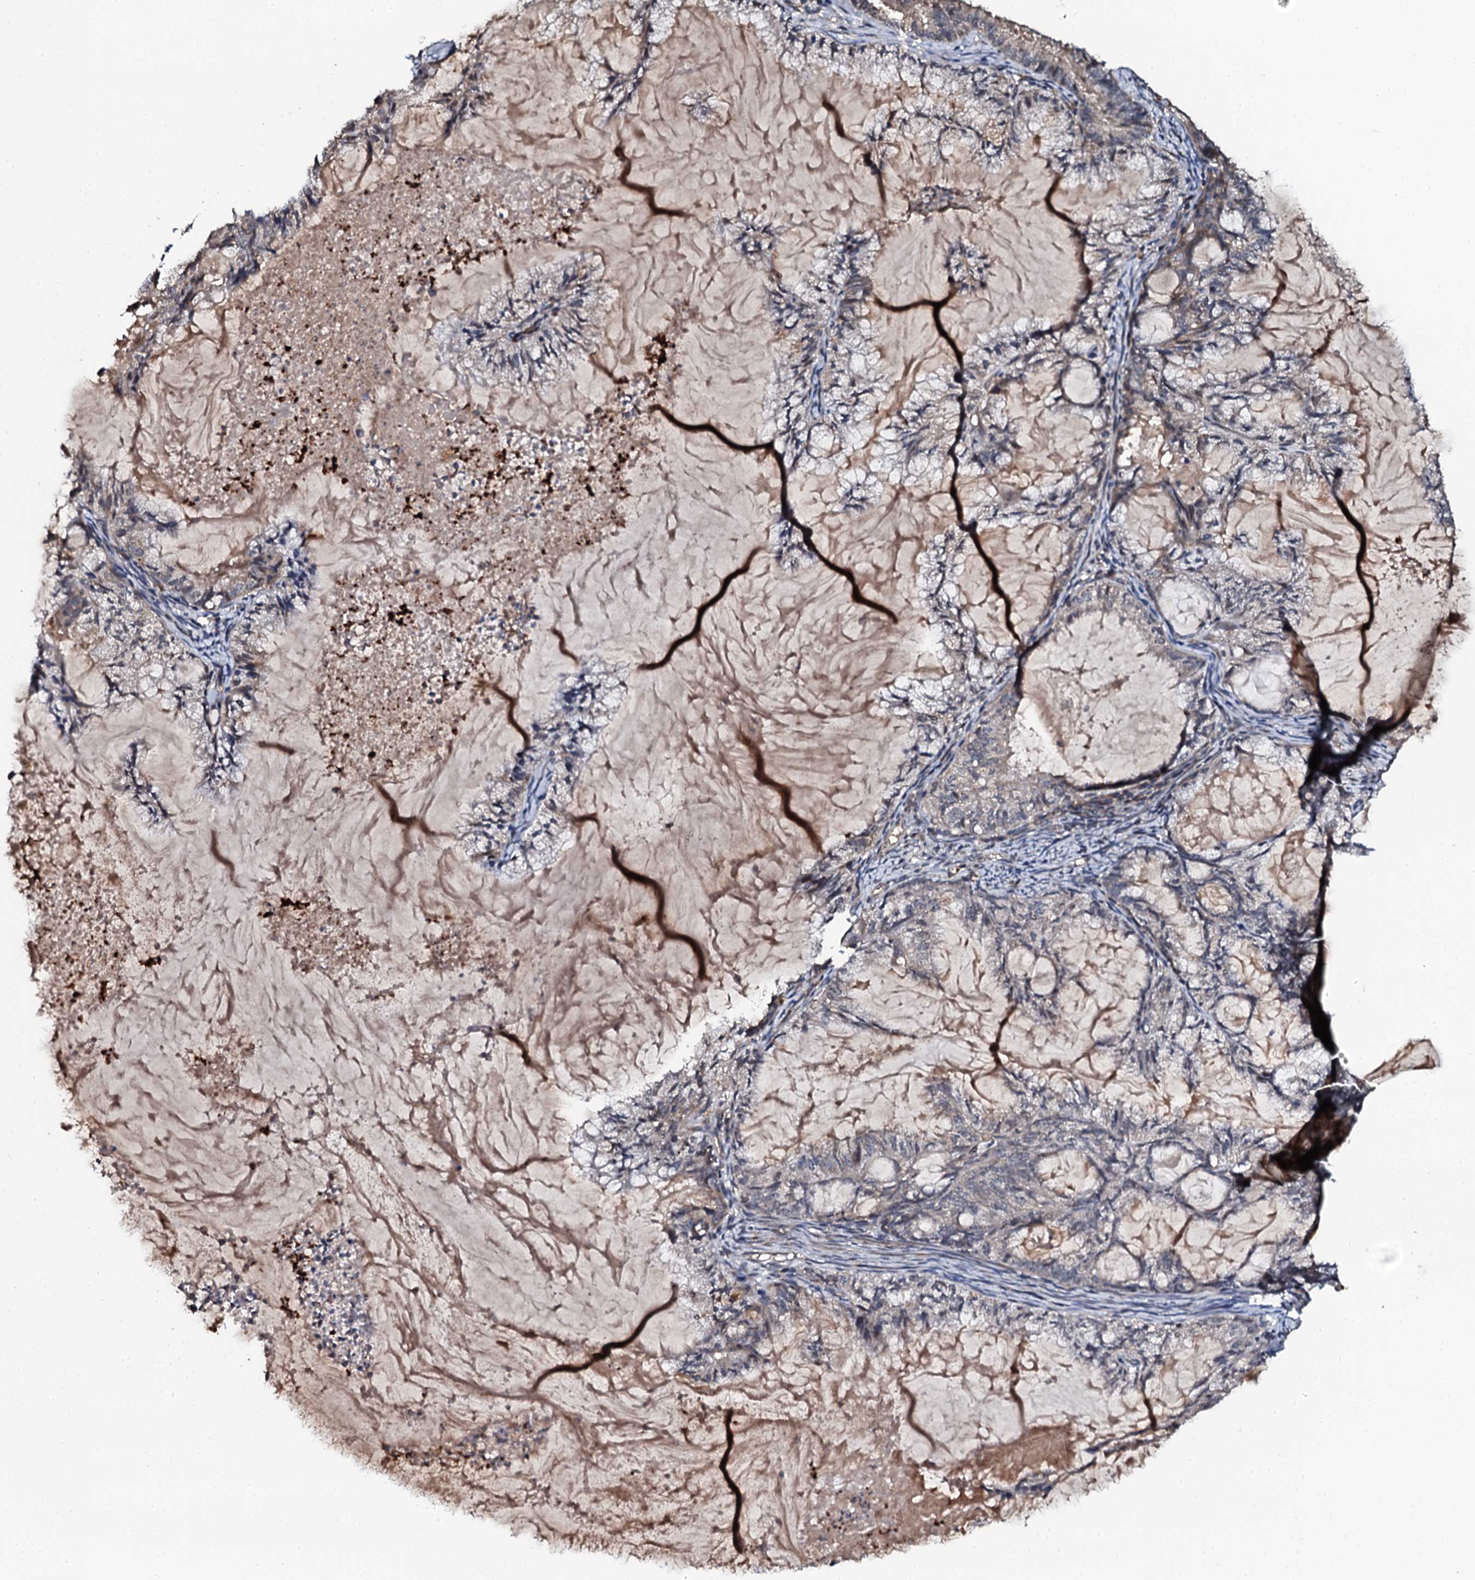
{"staining": {"intensity": "weak", "quantity": "<25%", "location": "cytoplasmic/membranous"}, "tissue": "endometrial cancer", "cell_type": "Tumor cells", "image_type": "cancer", "snomed": [{"axis": "morphology", "description": "Adenocarcinoma, NOS"}, {"axis": "topography", "description": "Endometrium"}], "caption": "This histopathology image is of endometrial cancer (adenocarcinoma) stained with immunohistochemistry to label a protein in brown with the nuclei are counter-stained blue. There is no expression in tumor cells.", "gene": "N4BP1", "patient": {"sex": "female", "age": 86}}